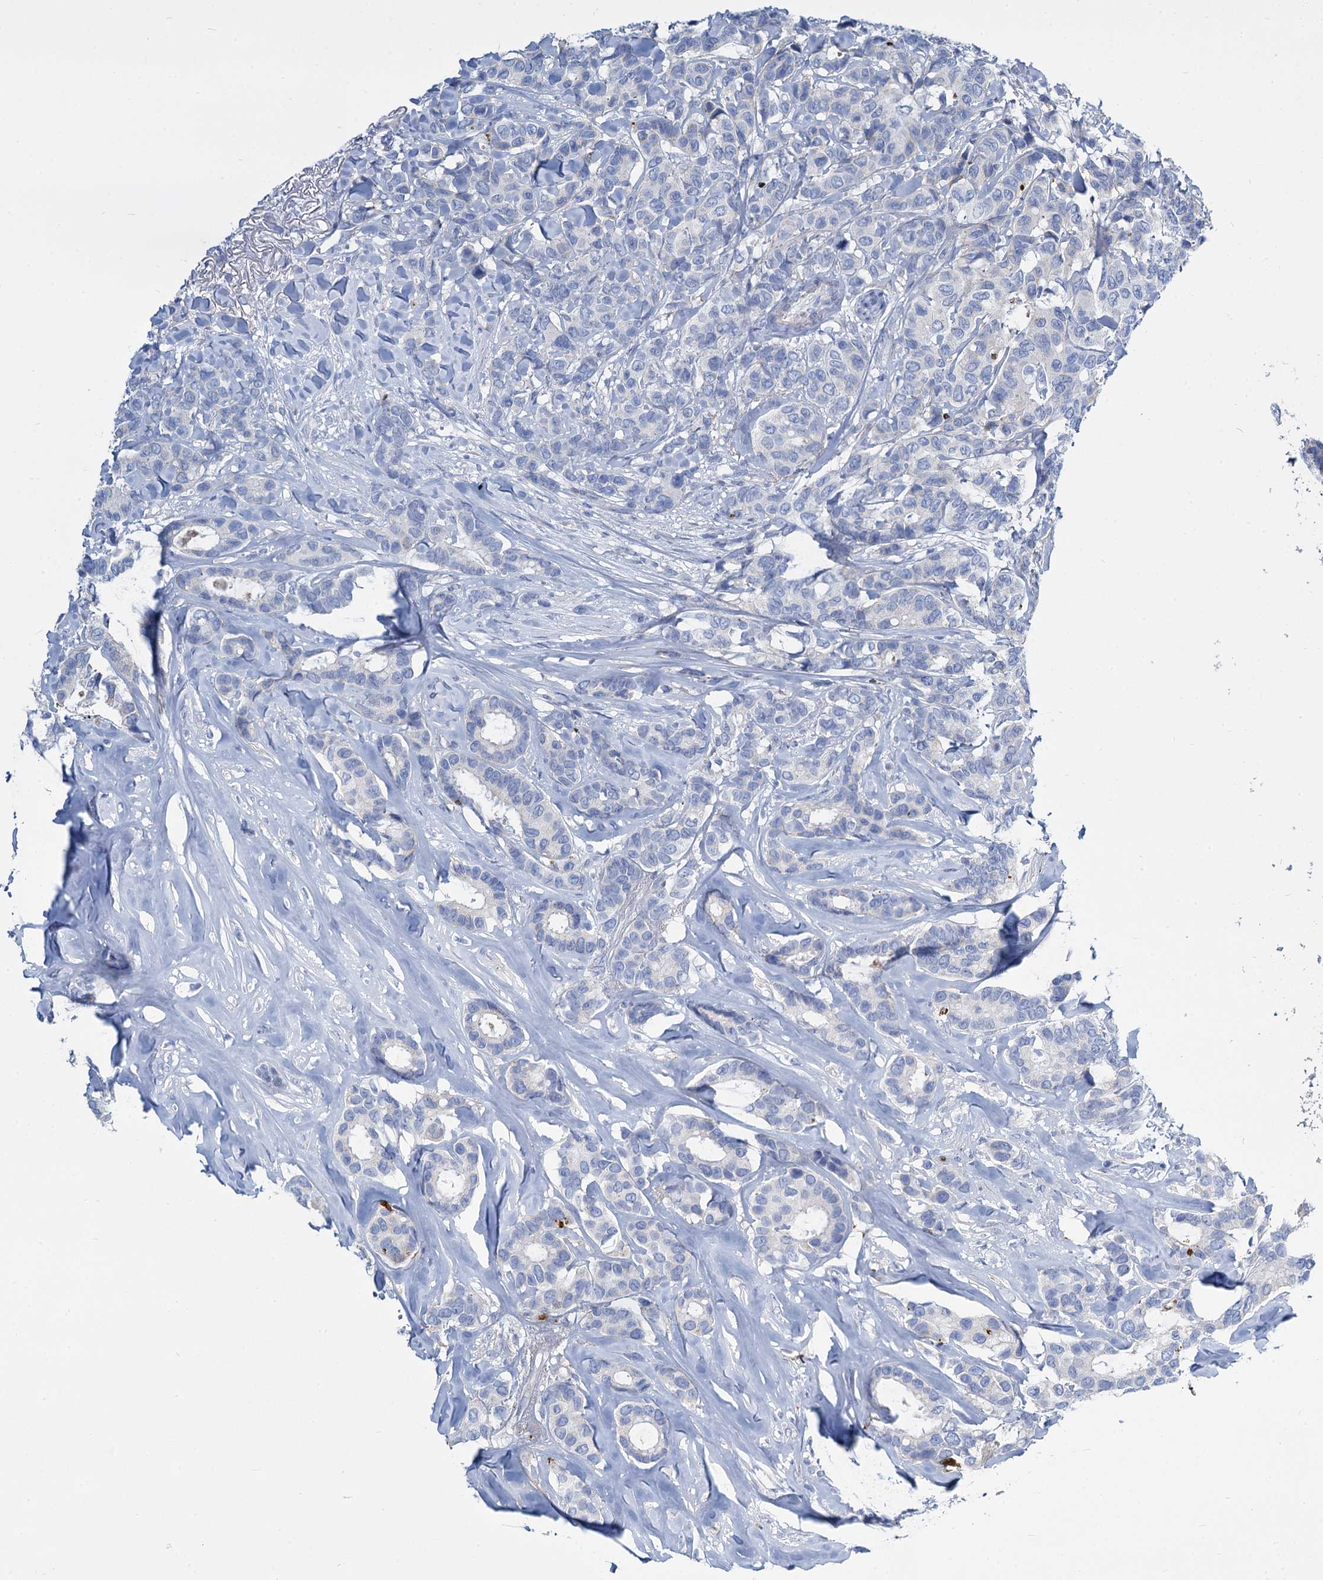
{"staining": {"intensity": "negative", "quantity": "none", "location": "none"}, "tissue": "breast cancer", "cell_type": "Tumor cells", "image_type": "cancer", "snomed": [{"axis": "morphology", "description": "Duct carcinoma"}, {"axis": "topography", "description": "Breast"}], "caption": "Protein analysis of breast cancer displays no significant expression in tumor cells.", "gene": "TRIM77", "patient": {"sex": "female", "age": 87}}